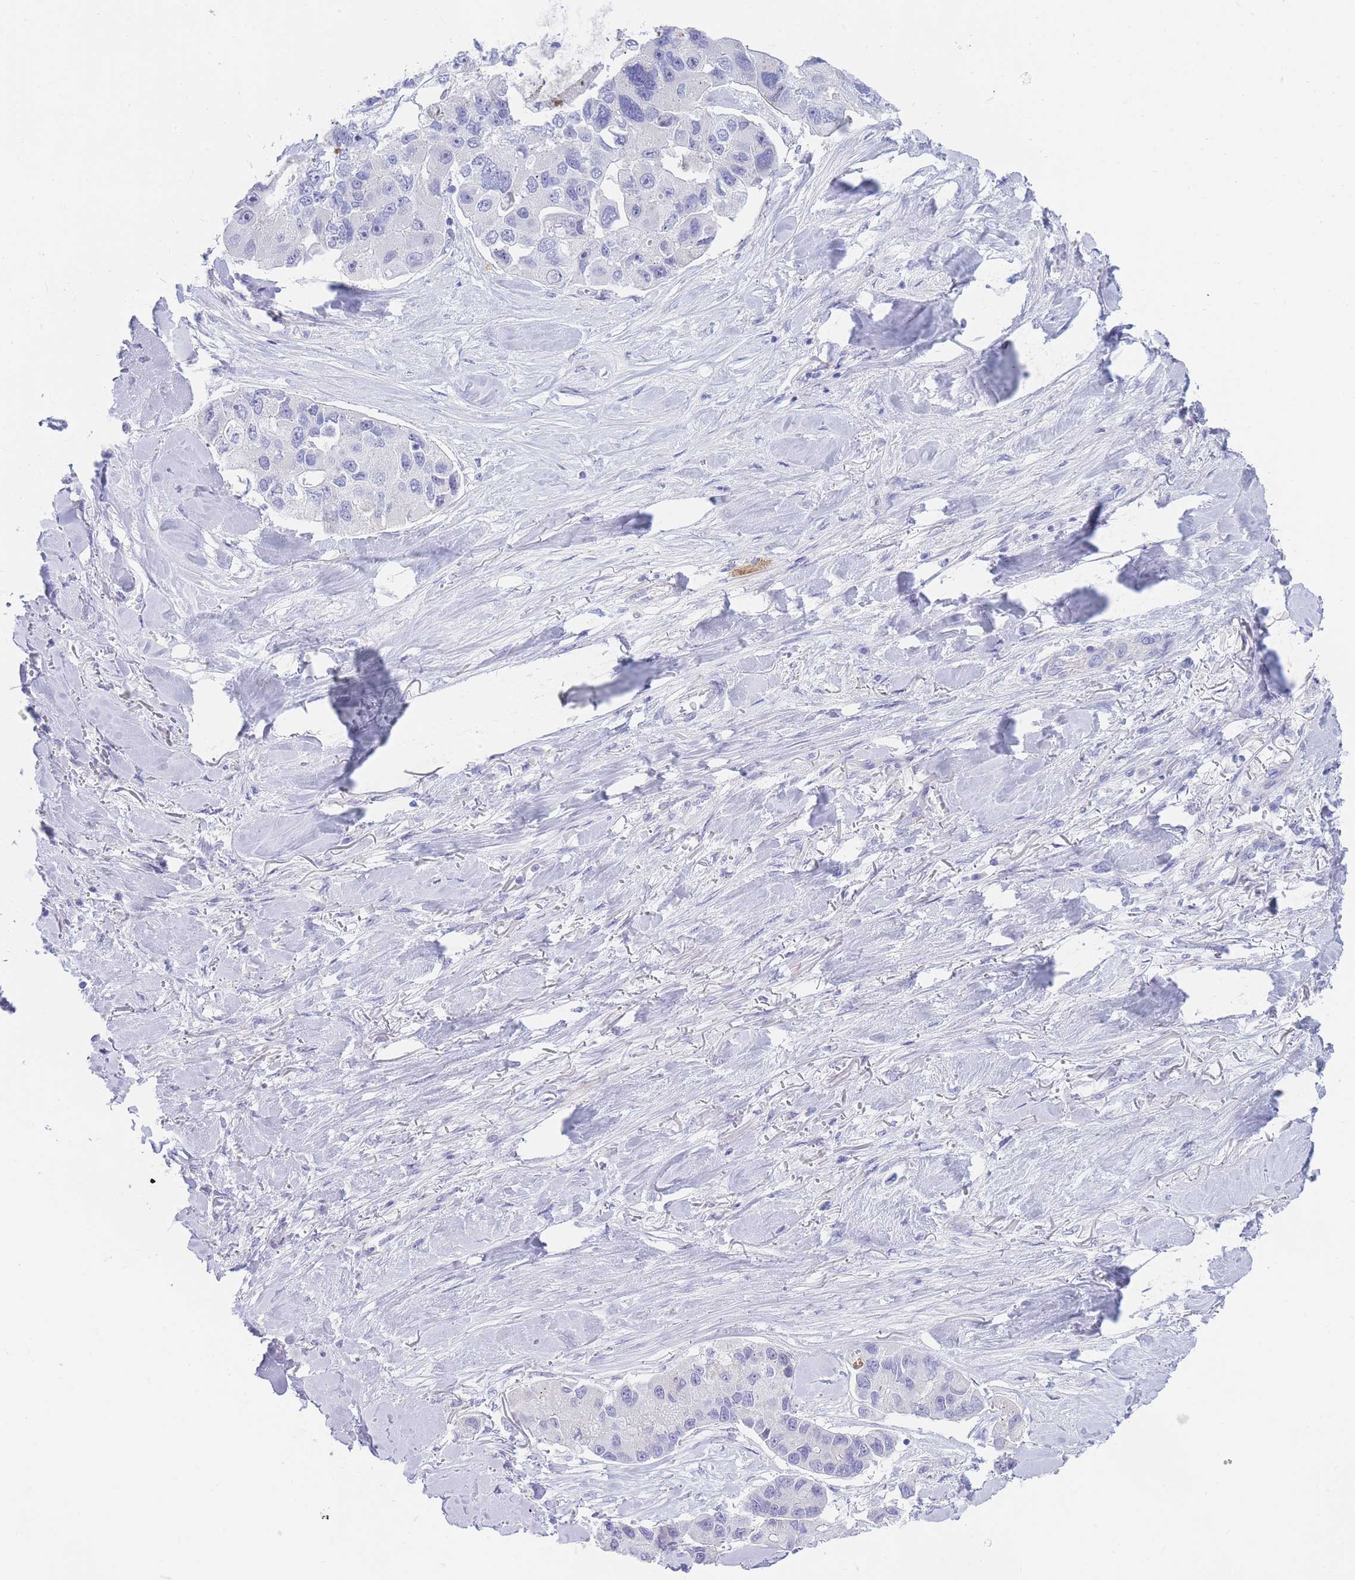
{"staining": {"intensity": "negative", "quantity": "none", "location": "none"}, "tissue": "lung cancer", "cell_type": "Tumor cells", "image_type": "cancer", "snomed": [{"axis": "morphology", "description": "Adenocarcinoma, NOS"}, {"axis": "topography", "description": "Lung"}], "caption": "The immunohistochemistry photomicrograph has no significant staining in tumor cells of lung adenocarcinoma tissue.", "gene": "NKX1-2", "patient": {"sex": "female", "age": 54}}